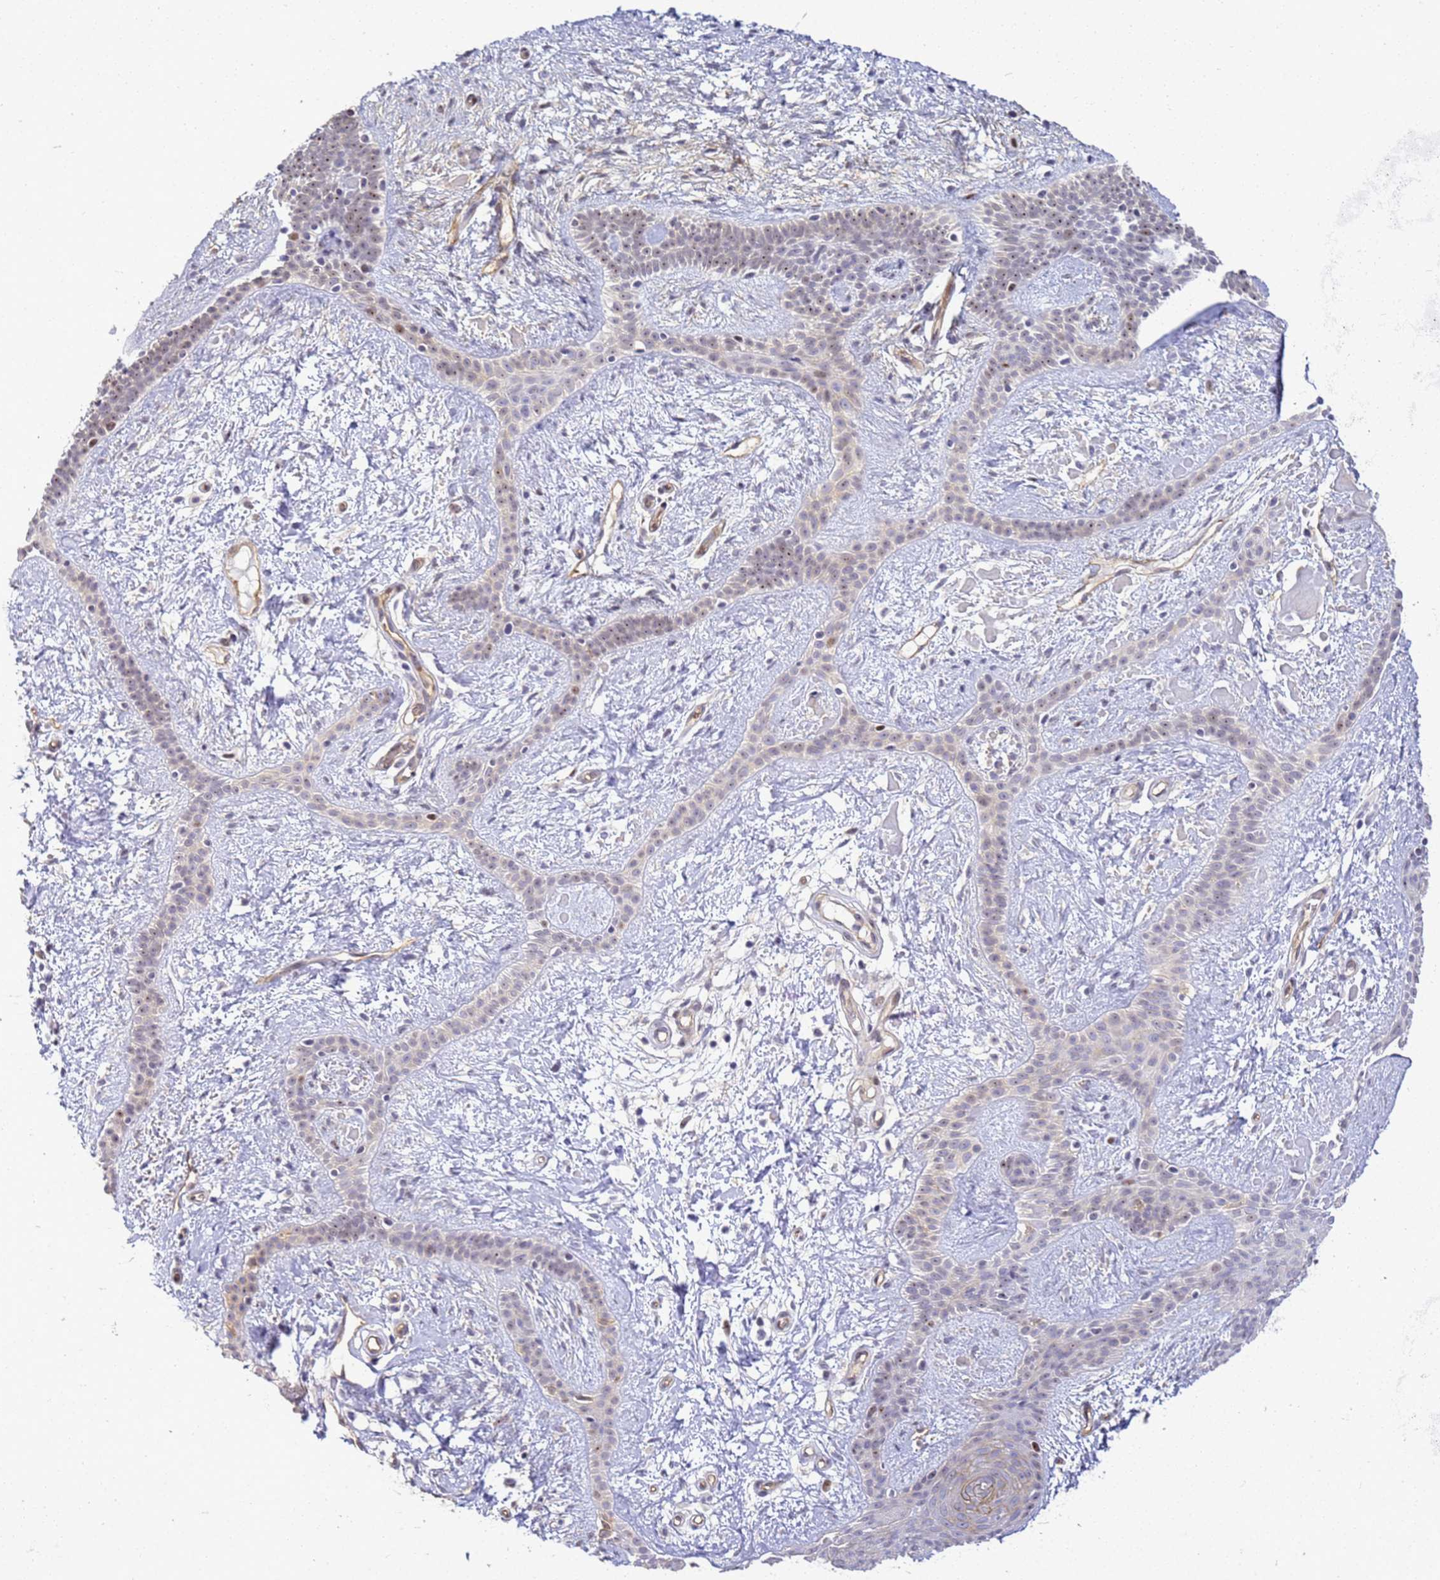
{"staining": {"intensity": "moderate", "quantity": "<25%", "location": "nuclear"}, "tissue": "skin cancer", "cell_type": "Tumor cells", "image_type": "cancer", "snomed": [{"axis": "morphology", "description": "Basal cell carcinoma"}, {"axis": "topography", "description": "Skin"}], "caption": "This image shows IHC staining of basal cell carcinoma (skin), with low moderate nuclear staining in approximately <25% of tumor cells.", "gene": "GON4L", "patient": {"sex": "male", "age": 78}}